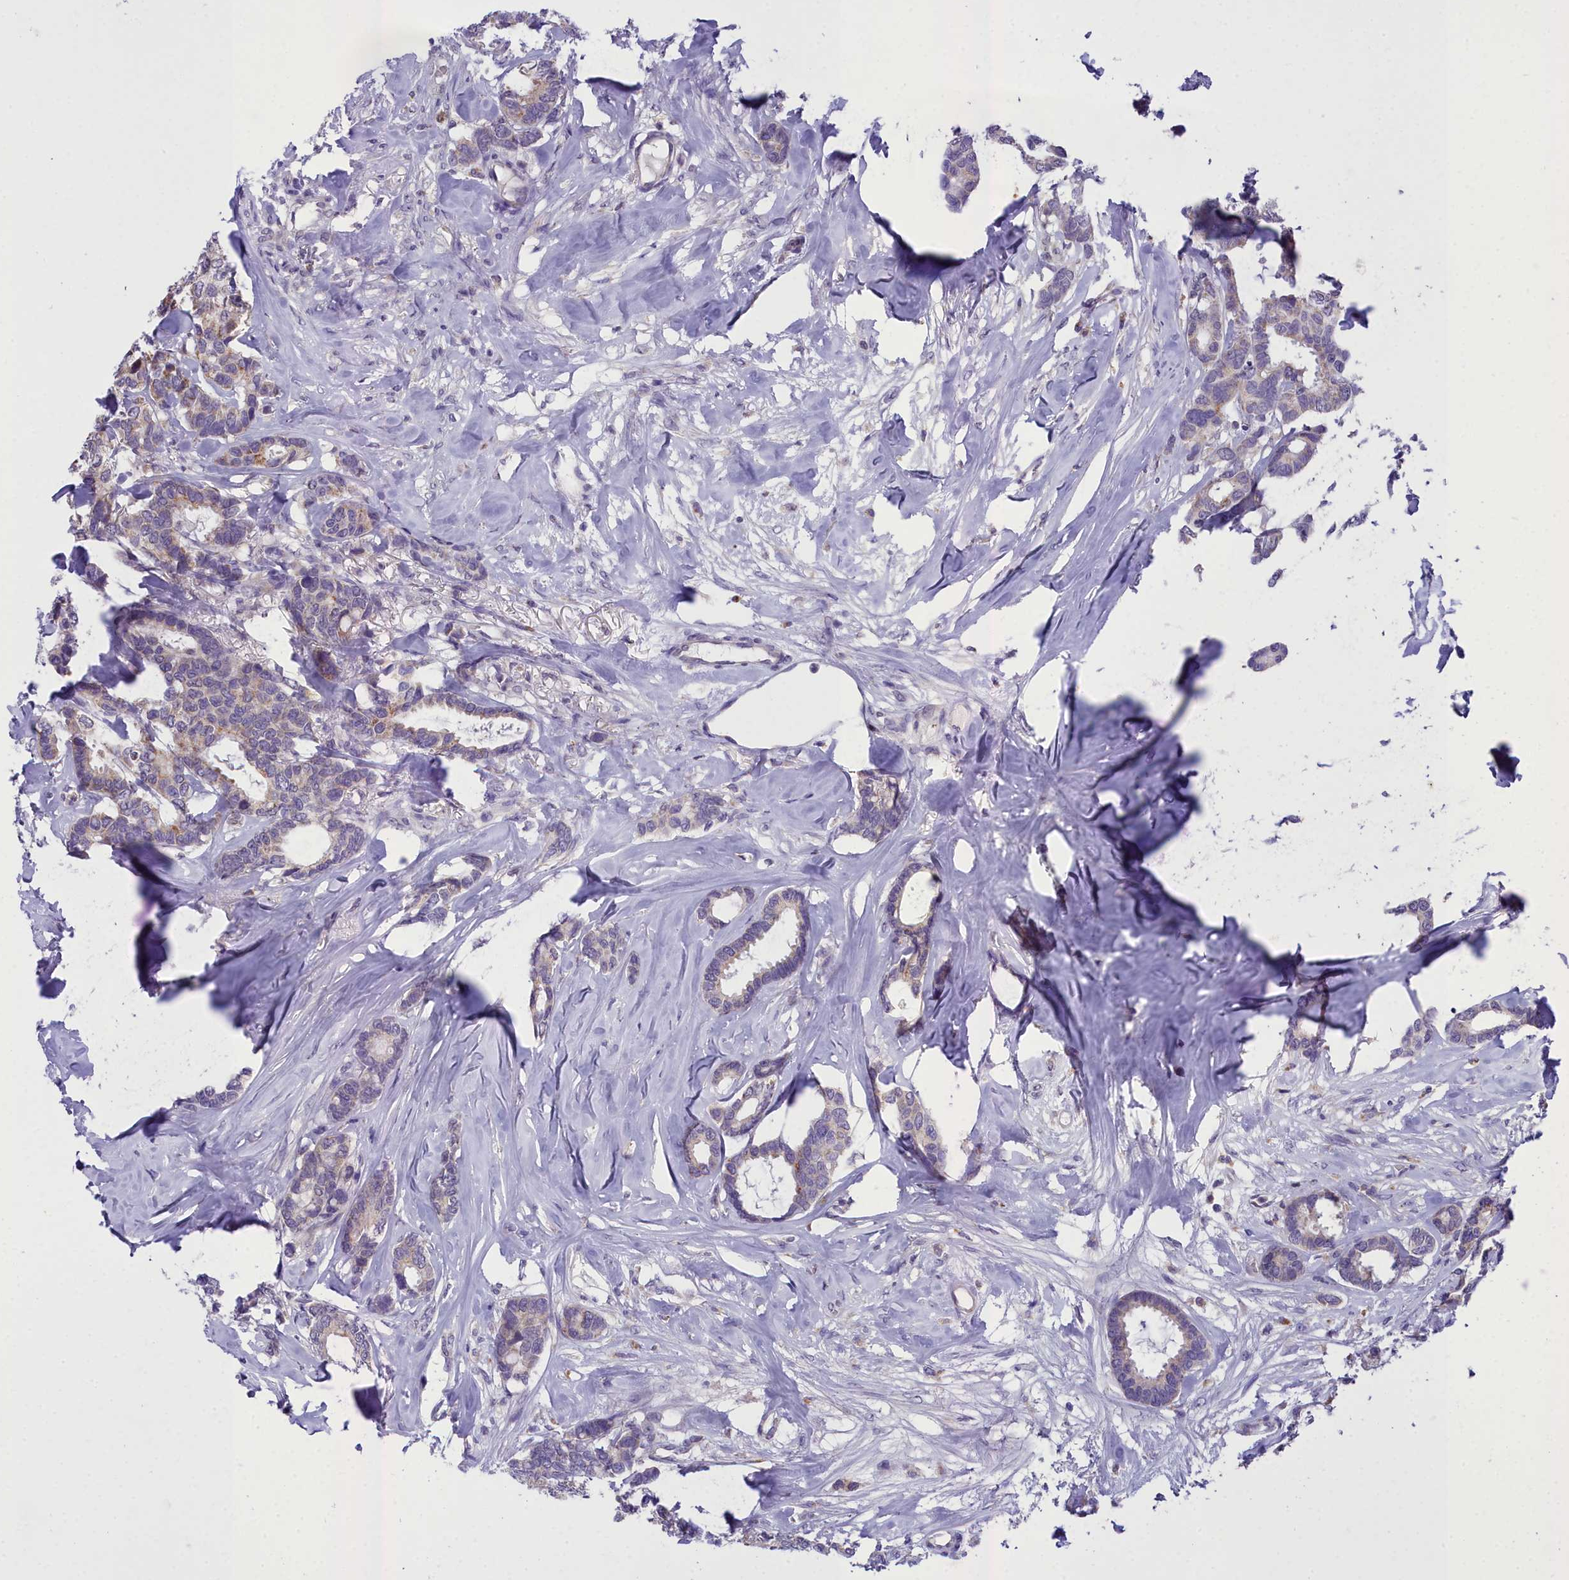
{"staining": {"intensity": "weak", "quantity": "<25%", "location": "cytoplasmic/membranous"}, "tissue": "breast cancer", "cell_type": "Tumor cells", "image_type": "cancer", "snomed": [{"axis": "morphology", "description": "Duct carcinoma"}, {"axis": "topography", "description": "Breast"}], "caption": "Immunohistochemistry of breast cancer (infiltrating ductal carcinoma) exhibits no positivity in tumor cells.", "gene": "MIIP", "patient": {"sex": "female", "age": 87}}